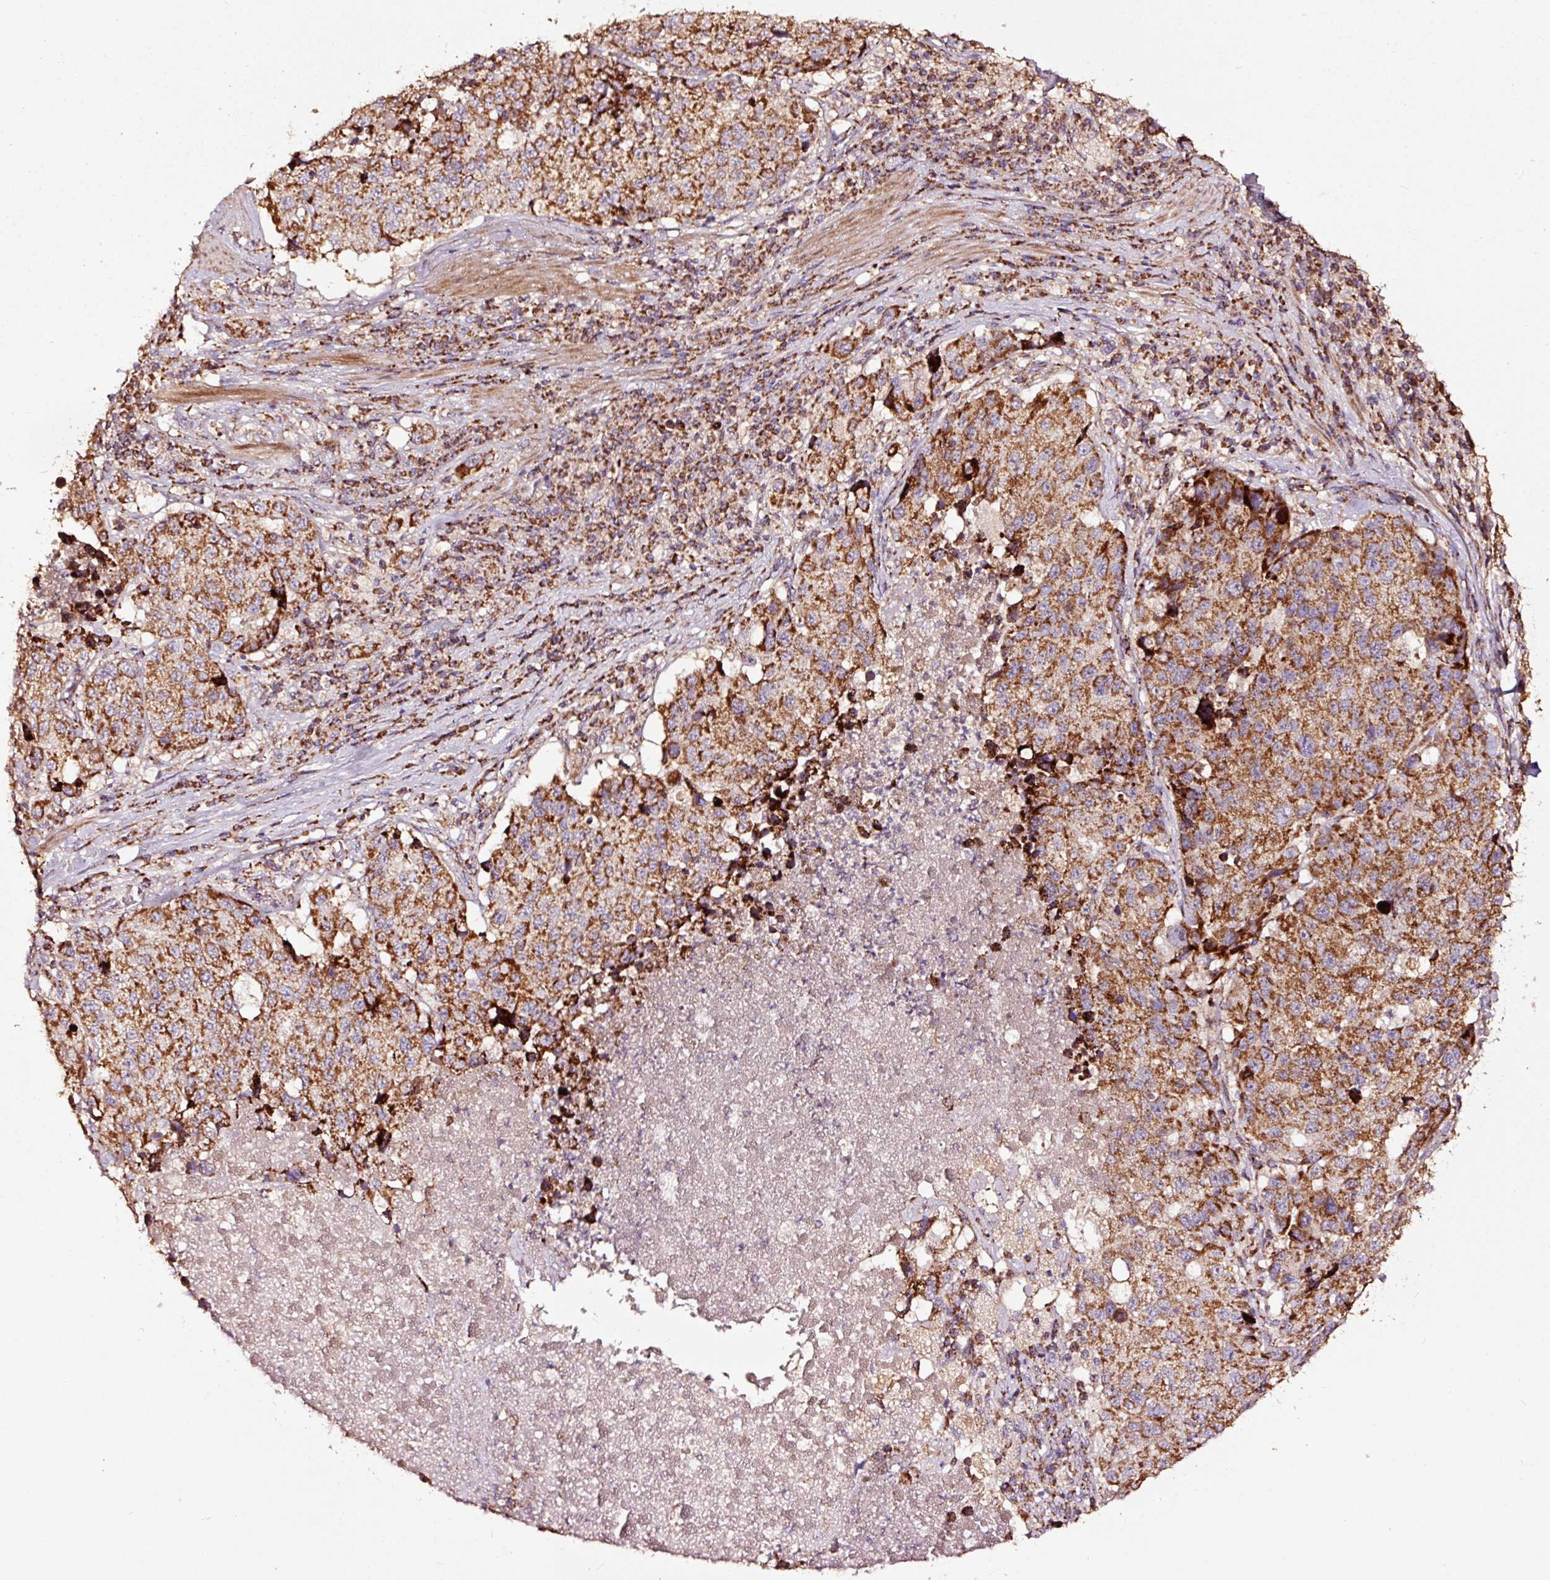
{"staining": {"intensity": "strong", "quantity": ">75%", "location": "cytoplasmic/membranous"}, "tissue": "stomach cancer", "cell_type": "Tumor cells", "image_type": "cancer", "snomed": [{"axis": "morphology", "description": "Adenocarcinoma, NOS"}, {"axis": "topography", "description": "Stomach"}], "caption": "Protein analysis of adenocarcinoma (stomach) tissue shows strong cytoplasmic/membranous staining in approximately >75% of tumor cells. The staining was performed using DAB, with brown indicating positive protein expression. Nuclei are stained blue with hematoxylin.", "gene": "TPM1", "patient": {"sex": "male", "age": 71}}